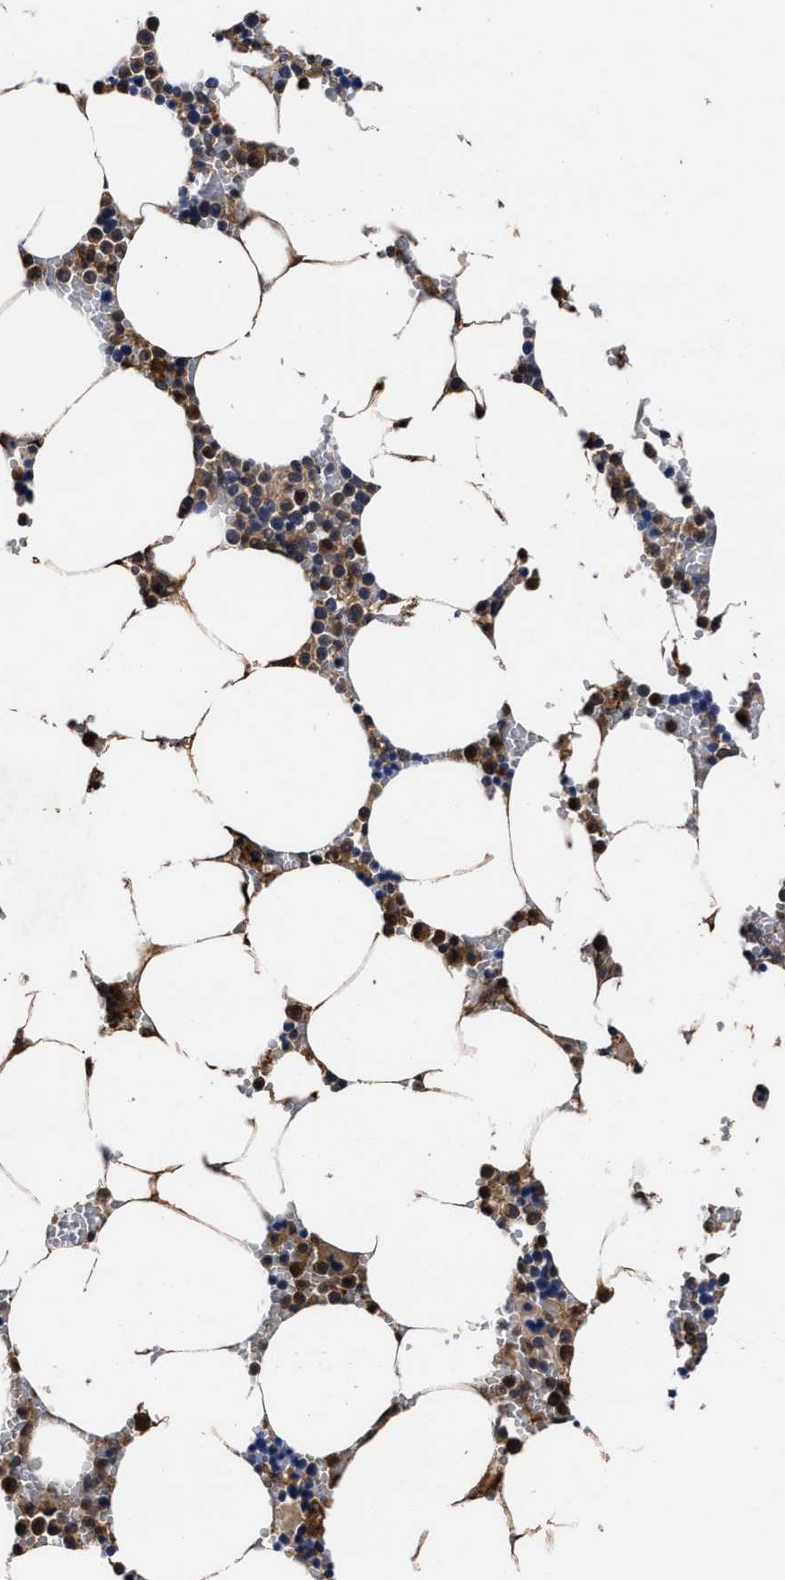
{"staining": {"intensity": "moderate", "quantity": ">75%", "location": "cytoplasmic/membranous,nuclear"}, "tissue": "bone marrow", "cell_type": "Hematopoietic cells", "image_type": "normal", "snomed": [{"axis": "morphology", "description": "Normal tissue, NOS"}, {"axis": "topography", "description": "Bone marrow"}], "caption": "High-magnification brightfield microscopy of normal bone marrow stained with DAB (brown) and counterstained with hematoxylin (blue). hematopoietic cells exhibit moderate cytoplasmic/membranous,nuclear staining is seen in approximately>75% of cells. (IHC, brightfield microscopy, high magnification).", "gene": "SOCS5", "patient": {"sex": "male", "age": 70}}